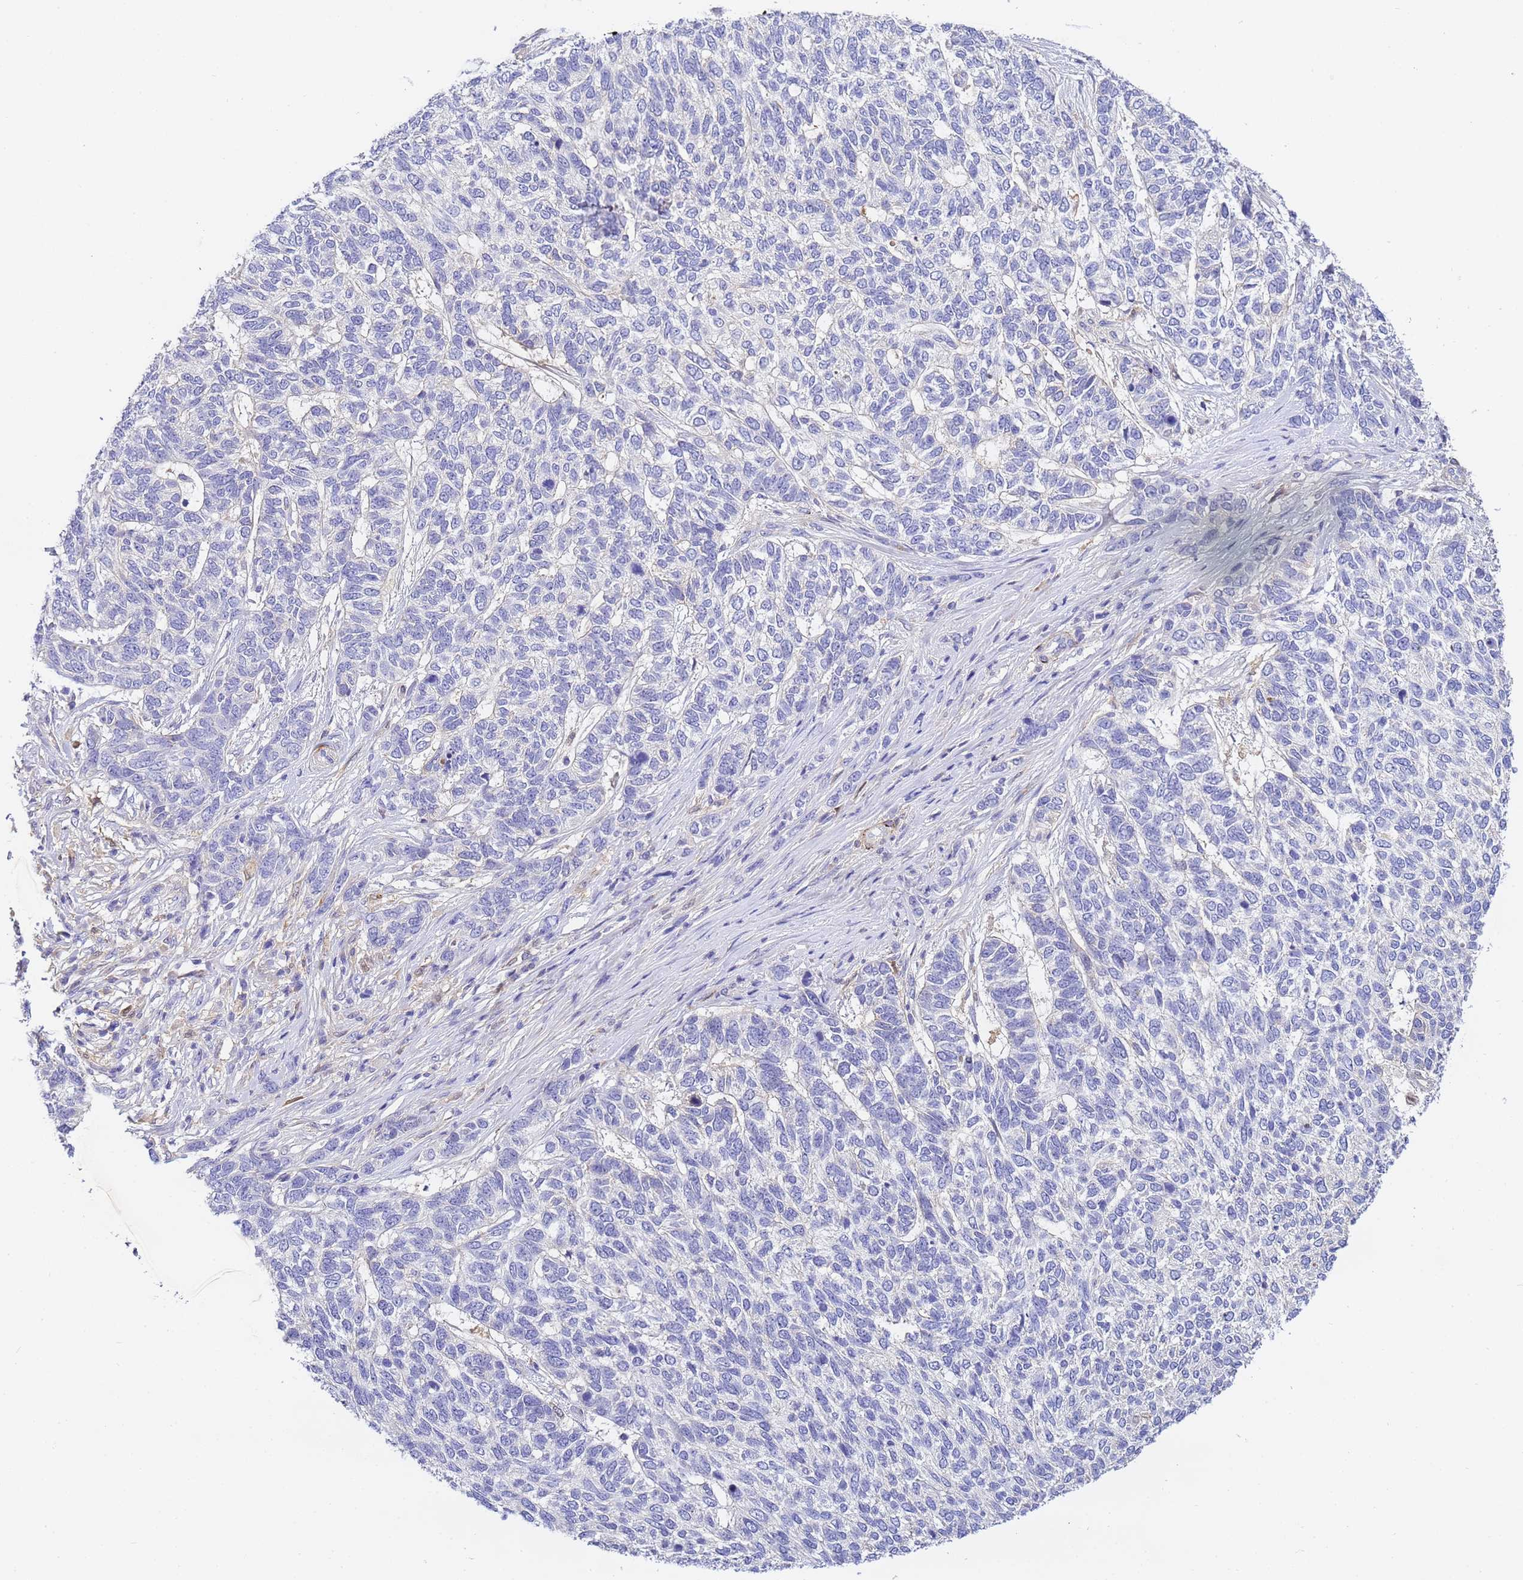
{"staining": {"intensity": "negative", "quantity": "none", "location": "none"}, "tissue": "skin cancer", "cell_type": "Tumor cells", "image_type": "cancer", "snomed": [{"axis": "morphology", "description": "Basal cell carcinoma"}, {"axis": "topography", "description": "Skin"}], "caption": "This is an IHC image of skin basal cell carcinoma. There is no expression in tumor cells.", "gene": "CFH", "patient": {"sex": "female", "age": 65}}